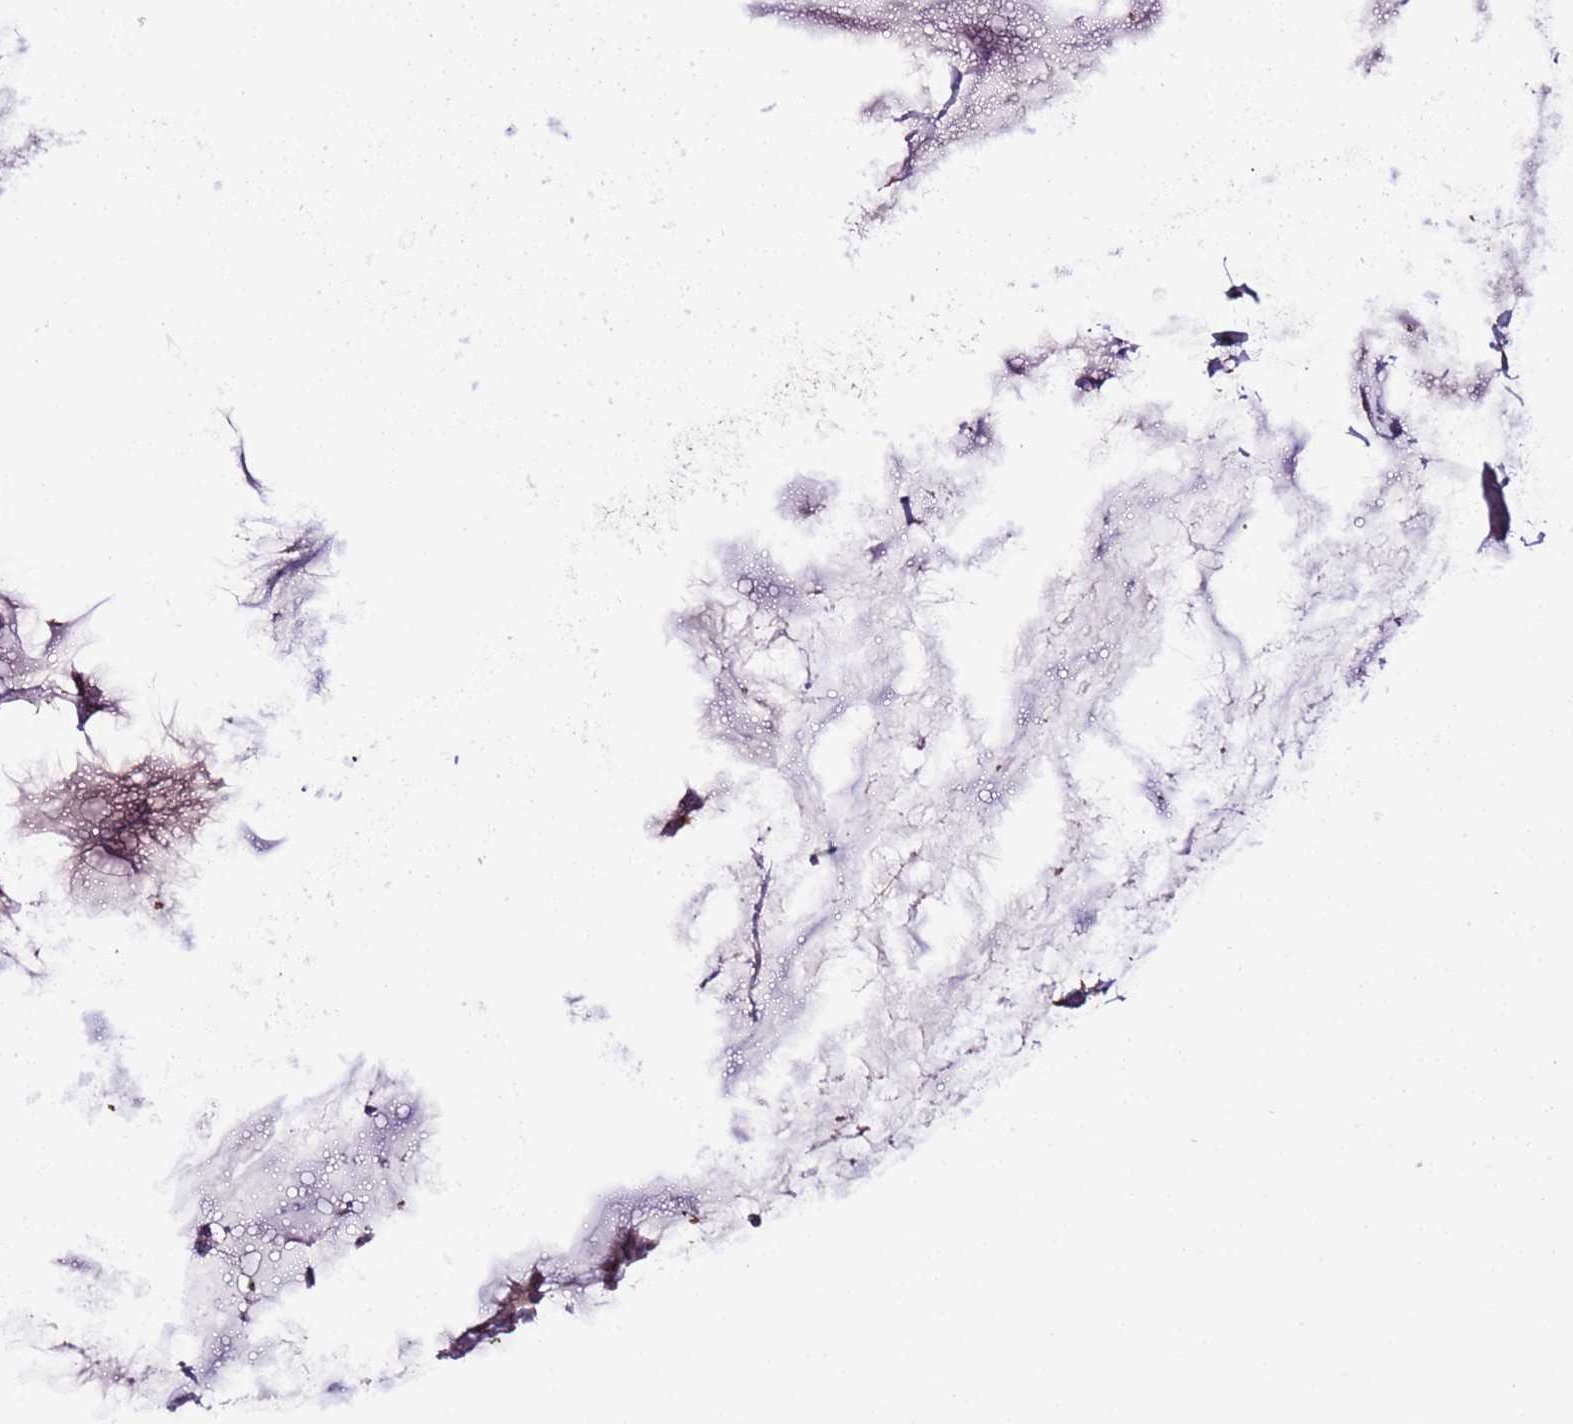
{"staining": {"intensity": "negative", "quantity": "none", "location": "none"}, "tissue": "breast cancer", "cell_type": "Tumor cells", "image_type": "cancer", "snomed": [{"axis": "morphology", "description": "Duct carcinoma"}, {"axis": "topography", "description": "Breast"}], "caption": "Infiltrating ductal carcinoma (breast) was stained to show a protein in brown. There is no significant expression in tumor cells. Brightfield microscopy of immunohistochemistry (IHC) stained with DAB (3,3'-diaminobenzidine) (brown) and hematoxylin (blue), captured at high magnification.", "gene": "FAM174C", "patient": {"sex": "female", "age": 93}}